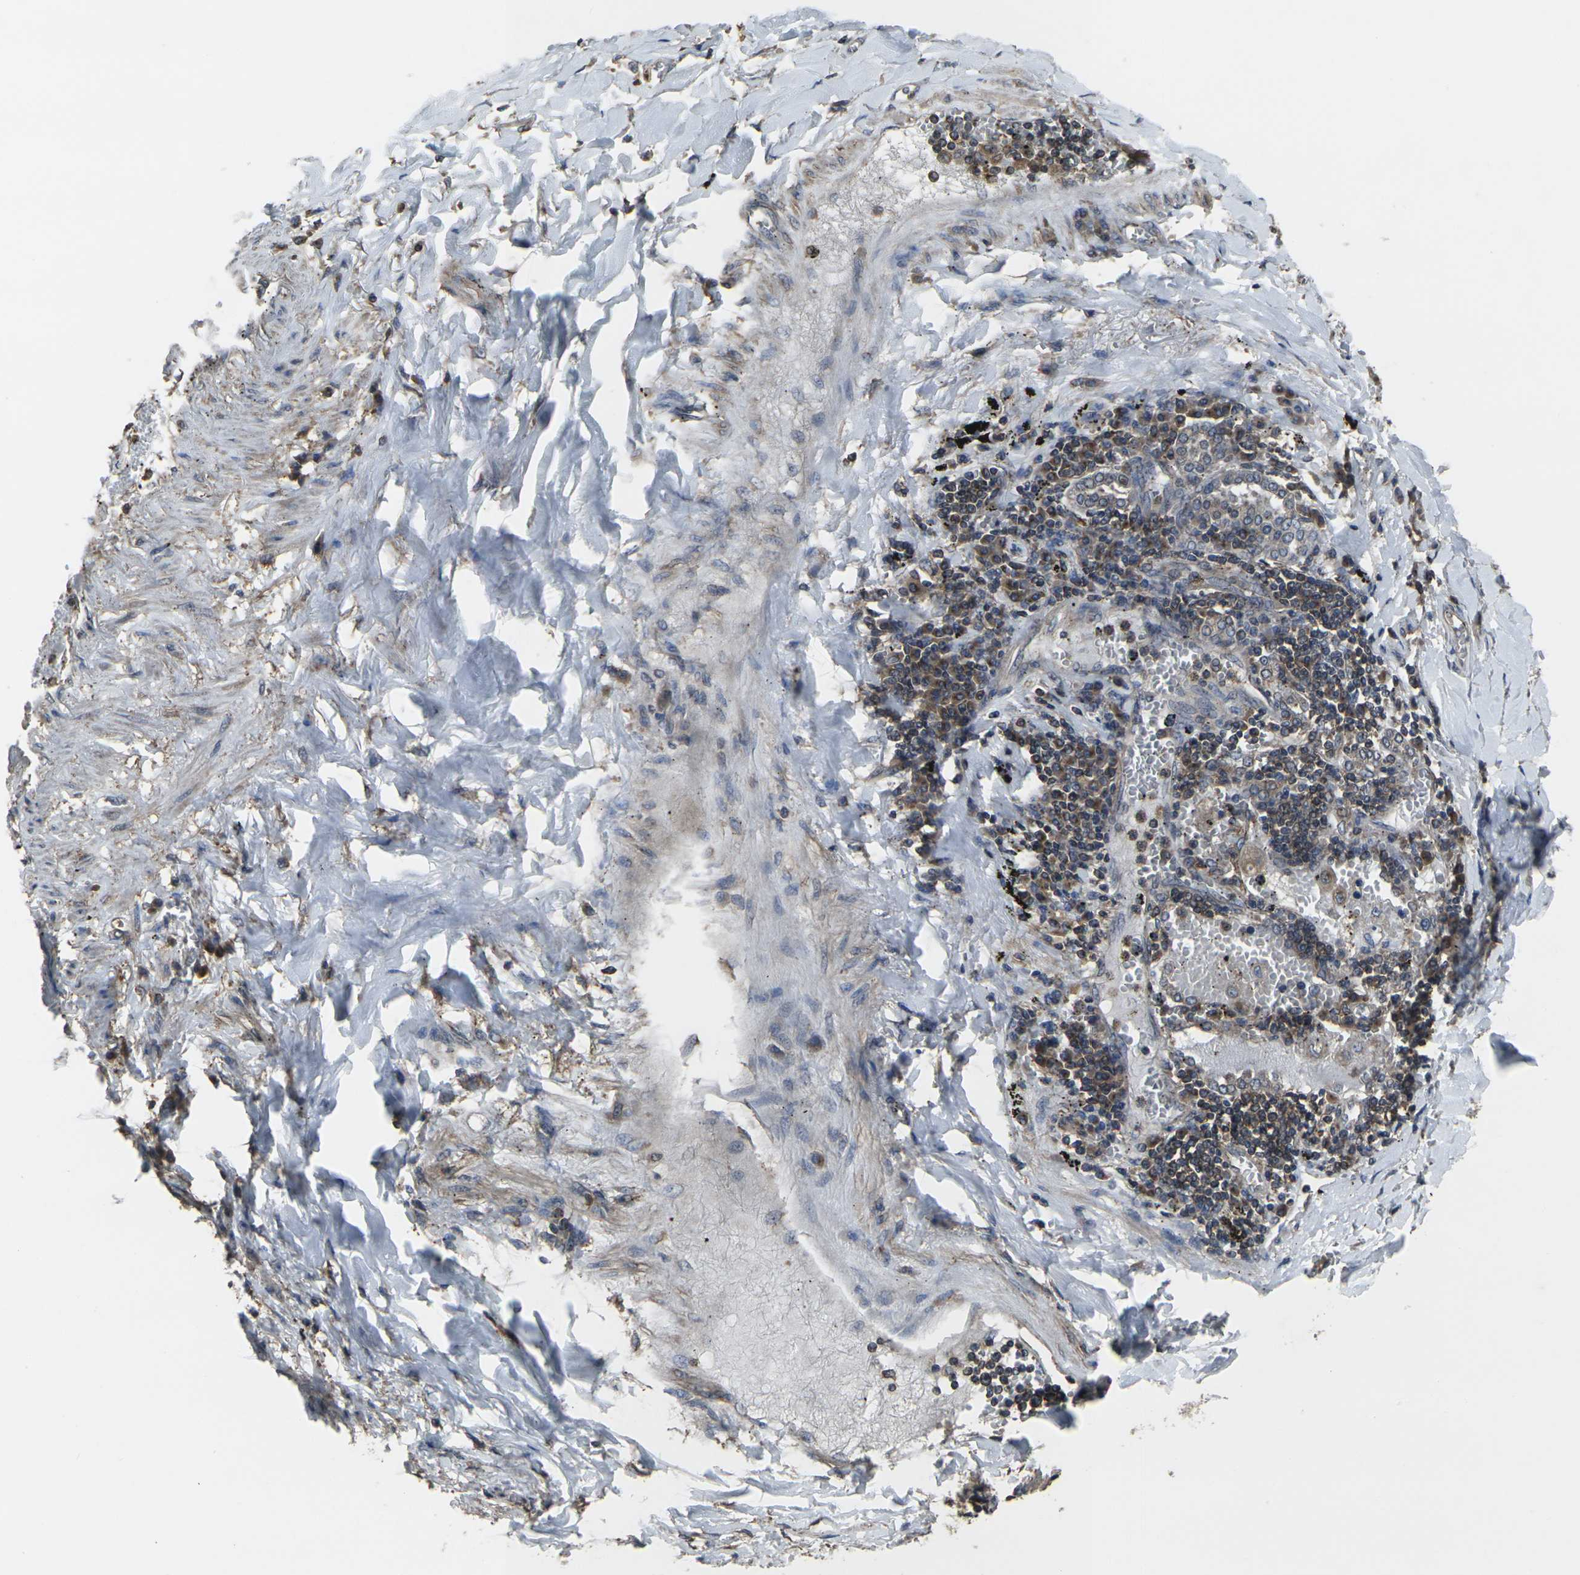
{"staining": {"intensity": "weak", "quantity": ">75%", "location": "cytoplasmic/membranous"}, "tissue": "lung cancer", "cell_type": "Tumor cells", "image_type": "cancer", "snomed": [{"axis": "morphology", "description": "Adenocarcinoma, NOS"}, {"axis": "topography", "description": "Lung"}], "caption": "Immunohistochemistry (IHC) photomicrograph of human lung cancer stained for a protein (brown), which shows low levels of weak cytoplasmic/membranous expression in approximately >75% of tumor cells.", "gene": "PRKACB", "patient": {"sex": "male", "age": 49}}